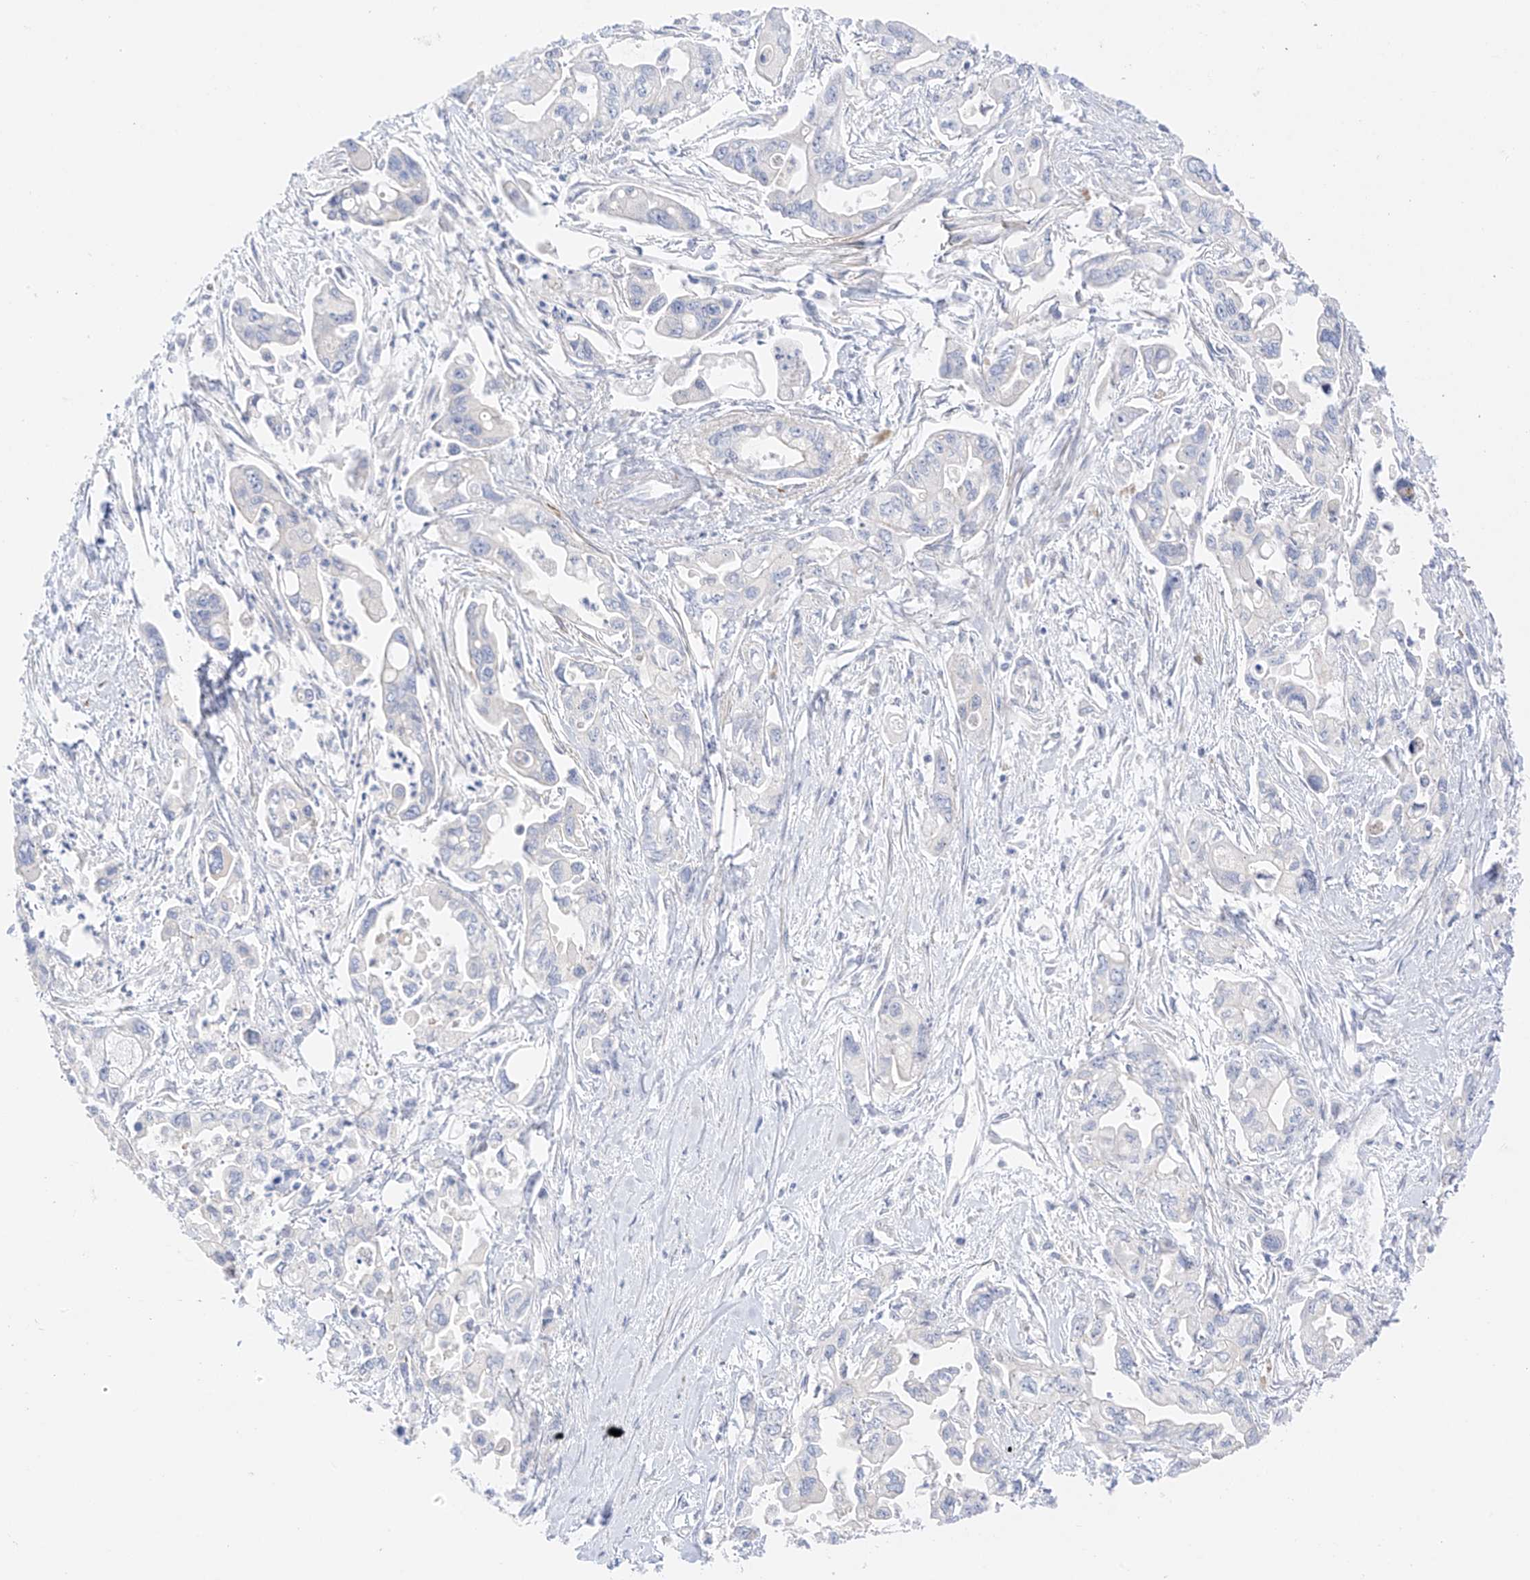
{"staining": {"intensity": "negative", "quantity": "none", "location": "none"}, "tissue": "pancreatic cancer", "cell_type": "Tumor cells", "image_type": "cancer", "snomed": [{"axis": "morphology", "description": "Adenocarcinoma, NOS"}, {"axis": "topography", "description": "Pancreas"}], "caption": "Immunohistochemistry photomicrograph of neoplastic tissue: pancreatic cancer (adenocarcinoma) stained with DAB demonstrates no significant protein expression in tumor cells.", "gene": "ST3GAL5", "patient": {"sex": "male", "age": 70}}